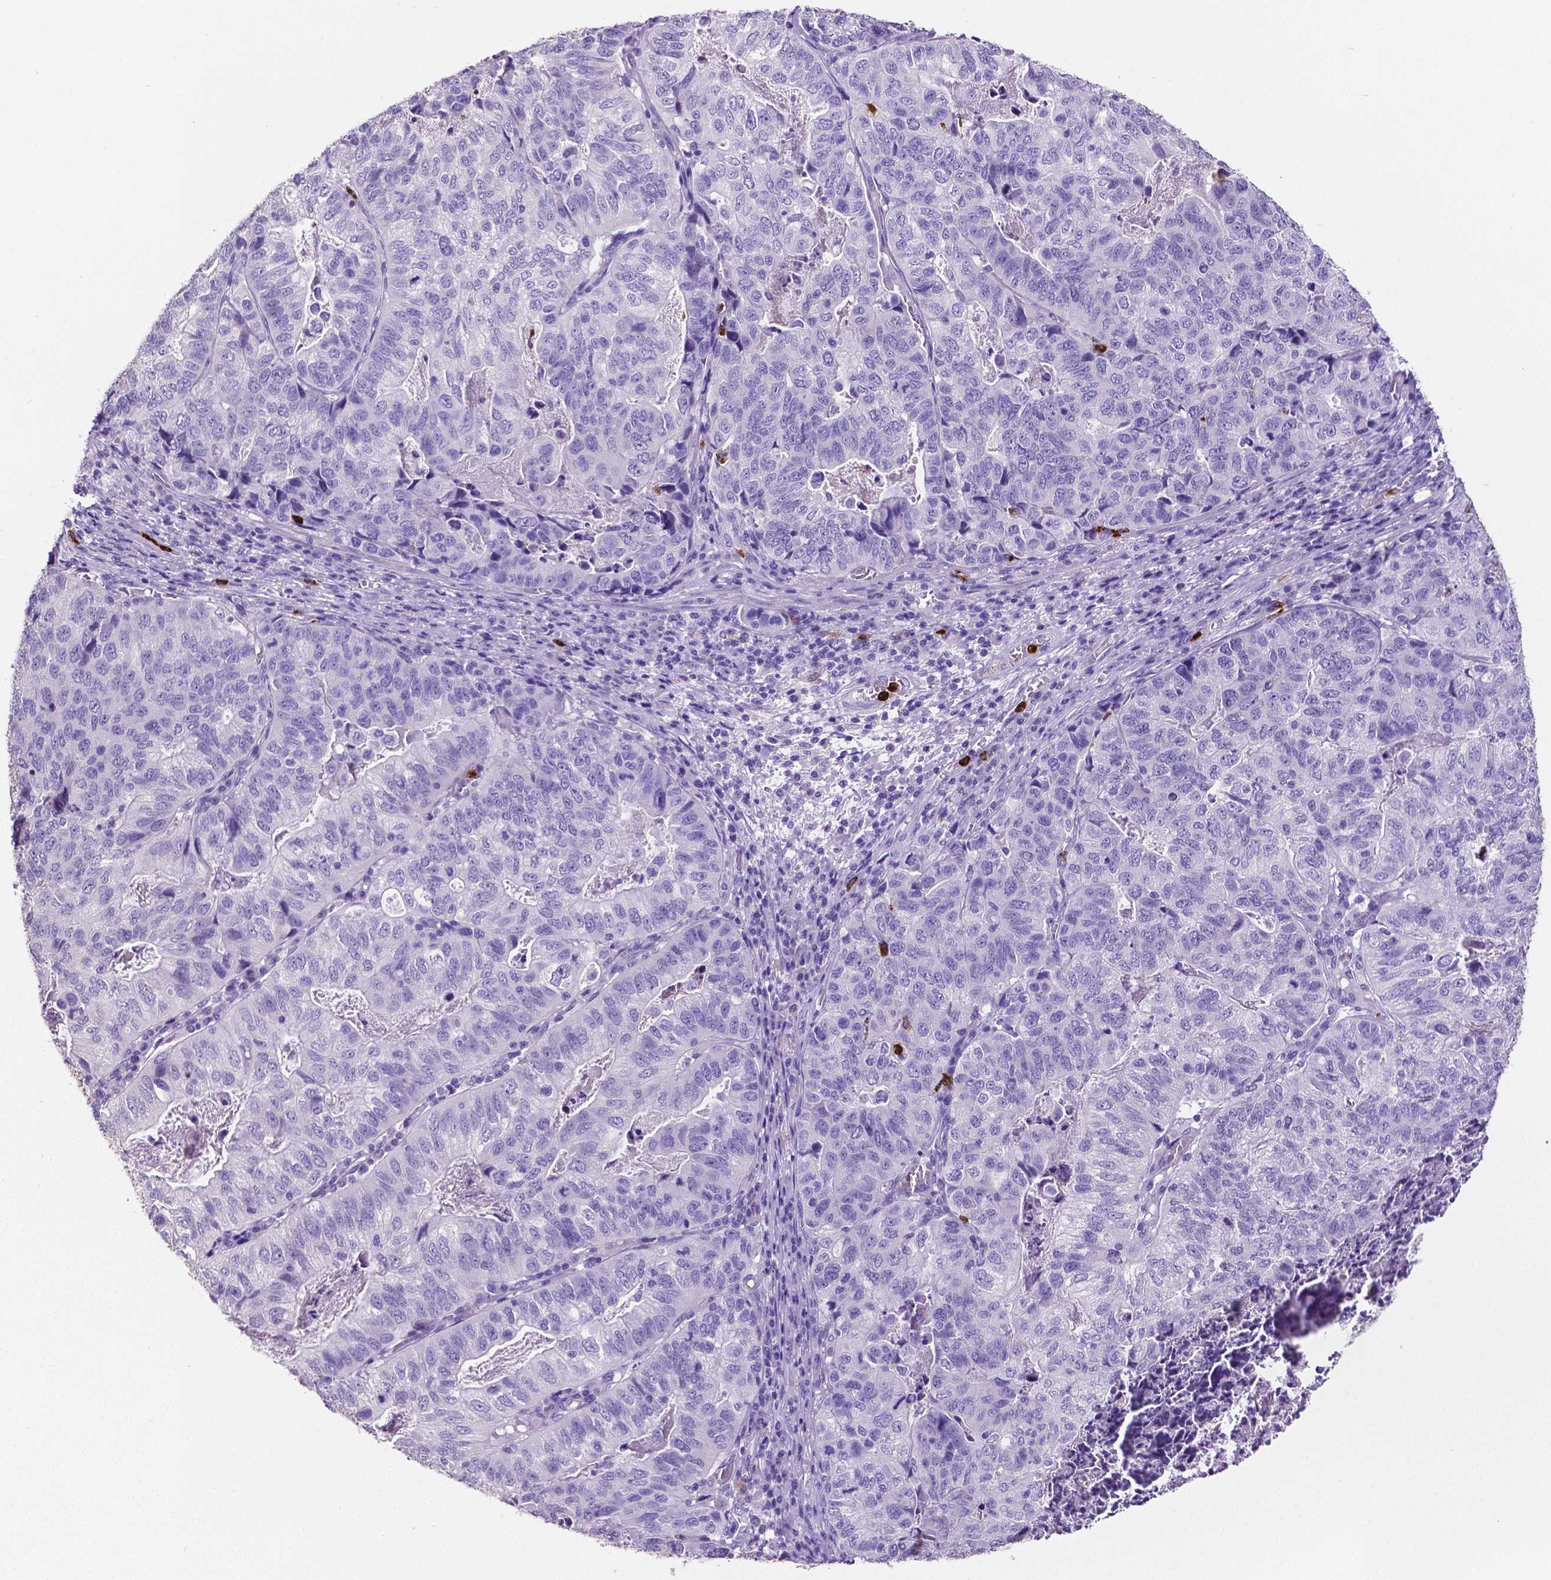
{"staining": {"intensity": "negative", "quantity": "none", "location": "none"}, "tissue": "stomach cancer", "cell_type": "Tumor cells", "image_type": "cancer", "snomed": [{"axis": "morphology", "description": "Adenocarcinoma, NOS"}, {"axis": "topography", "description": "Stomach, upper"}], "caption": "Immunohistochemistry of stomach cancer (adenocarcinoma) shows no positivity in tumor cells.", "gene": "MMP9", "patient": {"sex": "female", "age": 67}}